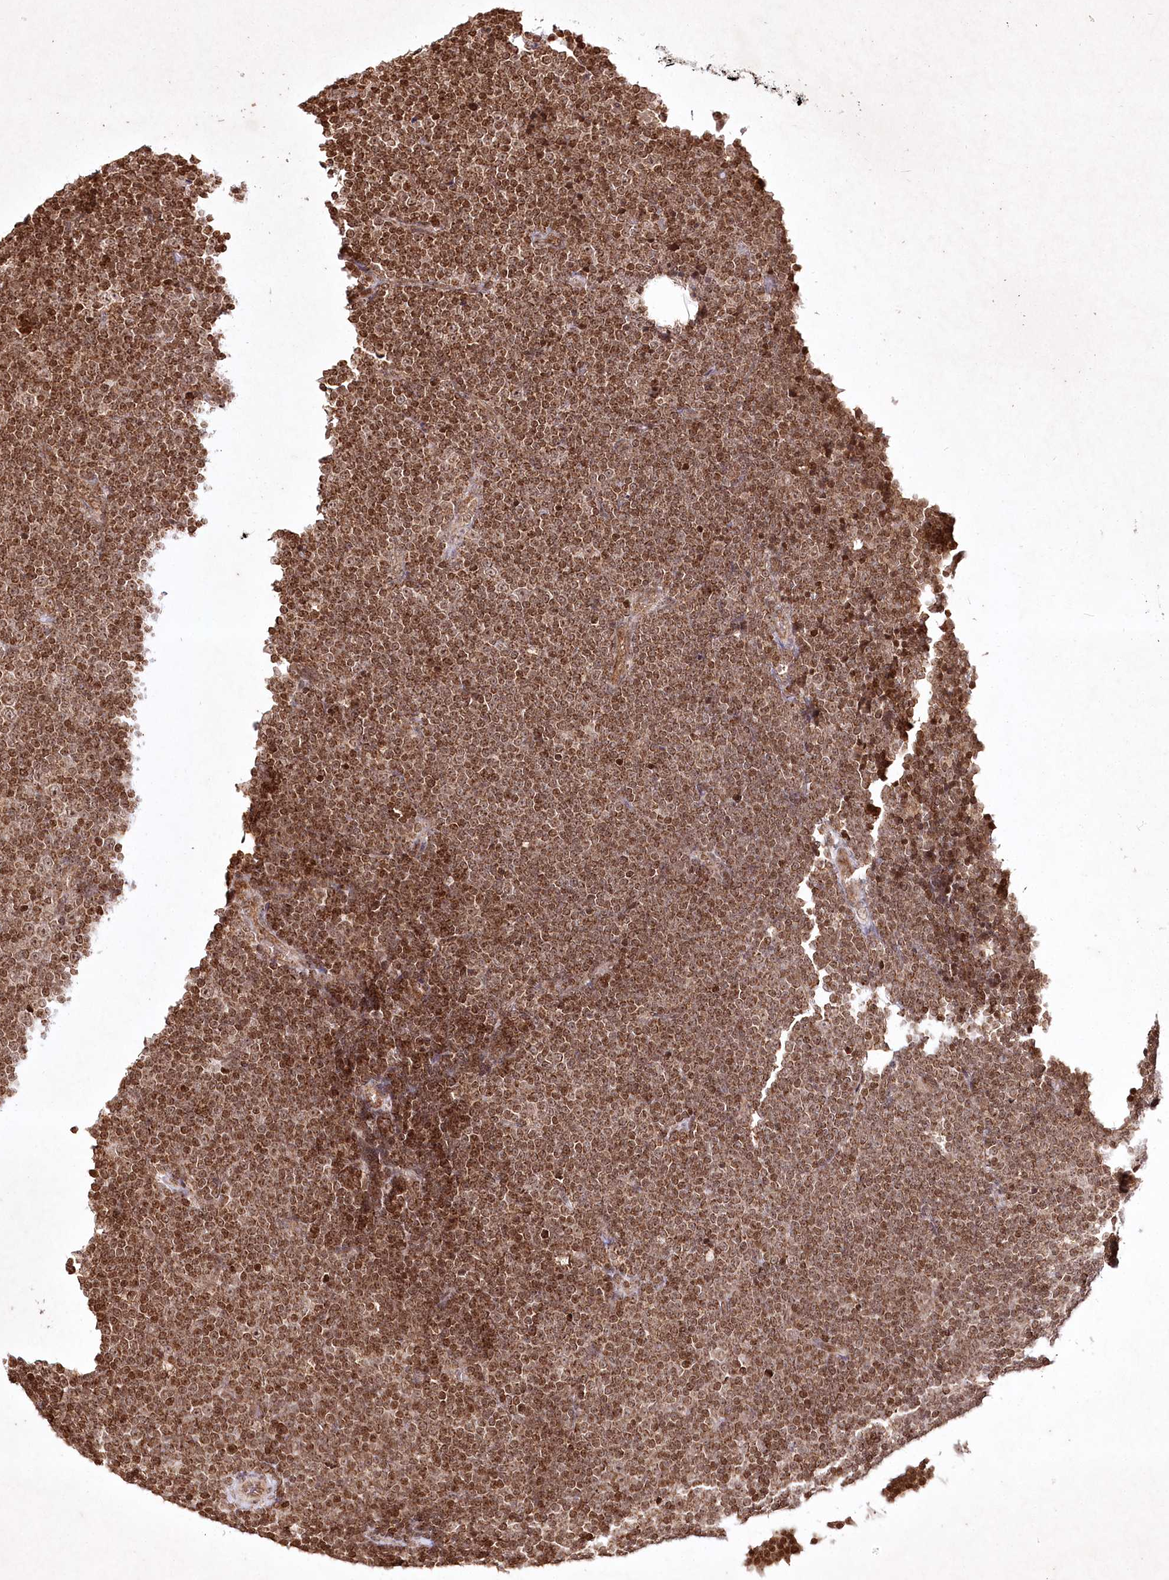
{"staining": {"intensity": "moderate", "quantity": ">75%", "location": "nuclear"}, "tissue": "lymphoma", "cell_type": "Tumor cells", "image_type": "cancer", "snomed": [{"axis": "morphology", "description": "Malignant lymphoma, non-Hodgkin's type, Low grade"}, {"axis": "topography", "description": "Lymph node"}], "caption": "Tumor cells exhibit medium levels of moderate nuclear staining in approximately >75% of cells in lymphoma.", "gene": "CARM1", "patient": {"sex": "female", "age": 67}}